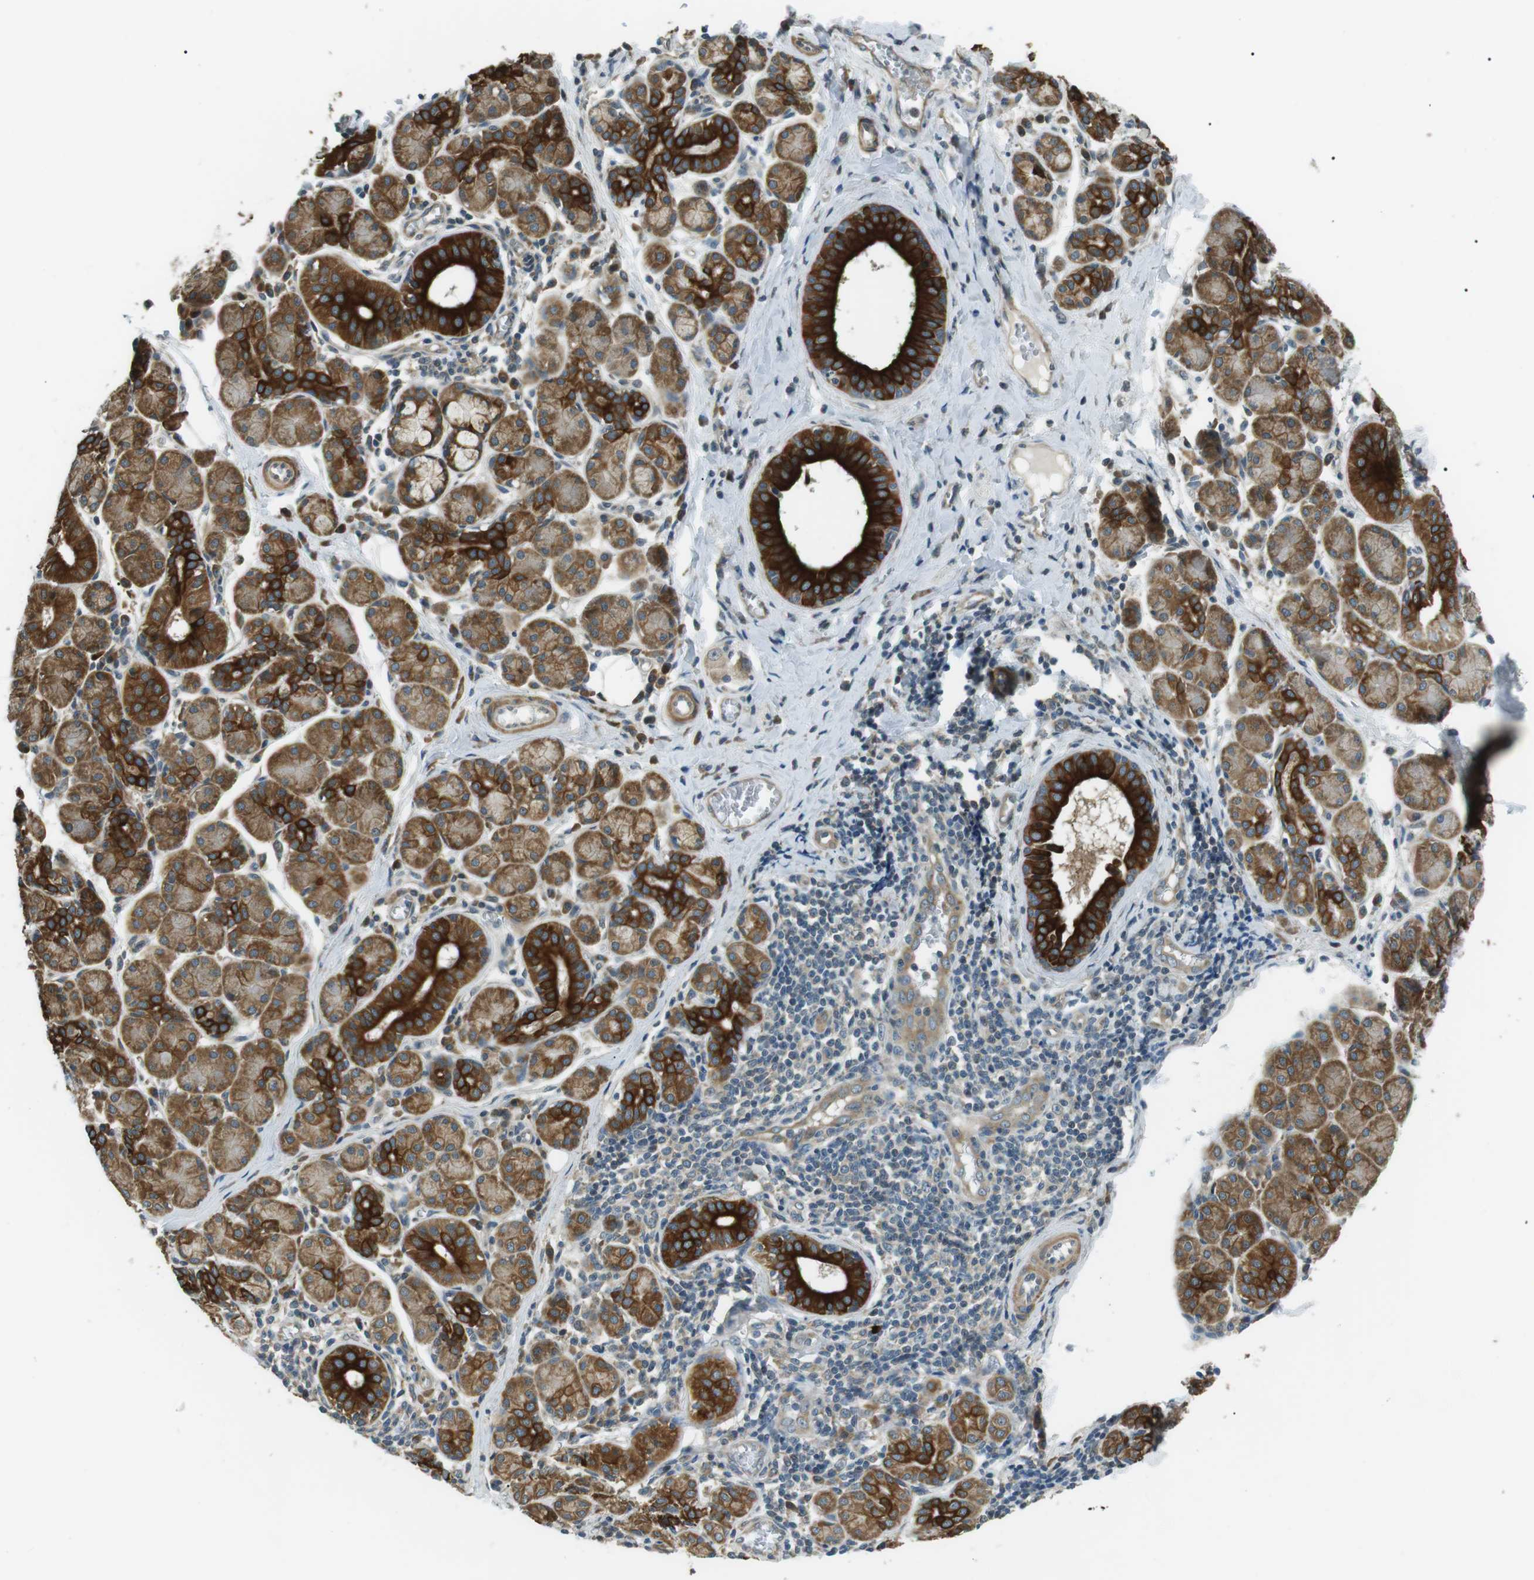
{"staining": {"intensity": "strong", "quantity": ">75%", "location": "cytoplasmic/membranous"}, "tissue": "salivary gland", "cell_type": "Glandular cells", "image_type": "normal", "snomed": [{"axis": "morphology", "description": "Normal tissue, NOS"}, {"axis": "morphology", "description": "Inflammation, NOS"}, {"axis": "topography", "description": "Lymph node"}, {"axis": "topography", "description": "Salivary gland"}], "caption": "Salivary gland stained with a brown dye reveals strong cytoplasmic/membranous positive staining in approximately >75% of glandular cells.", "gene": "TMEM74", "patient": {"sex": "male", "age": 3}}